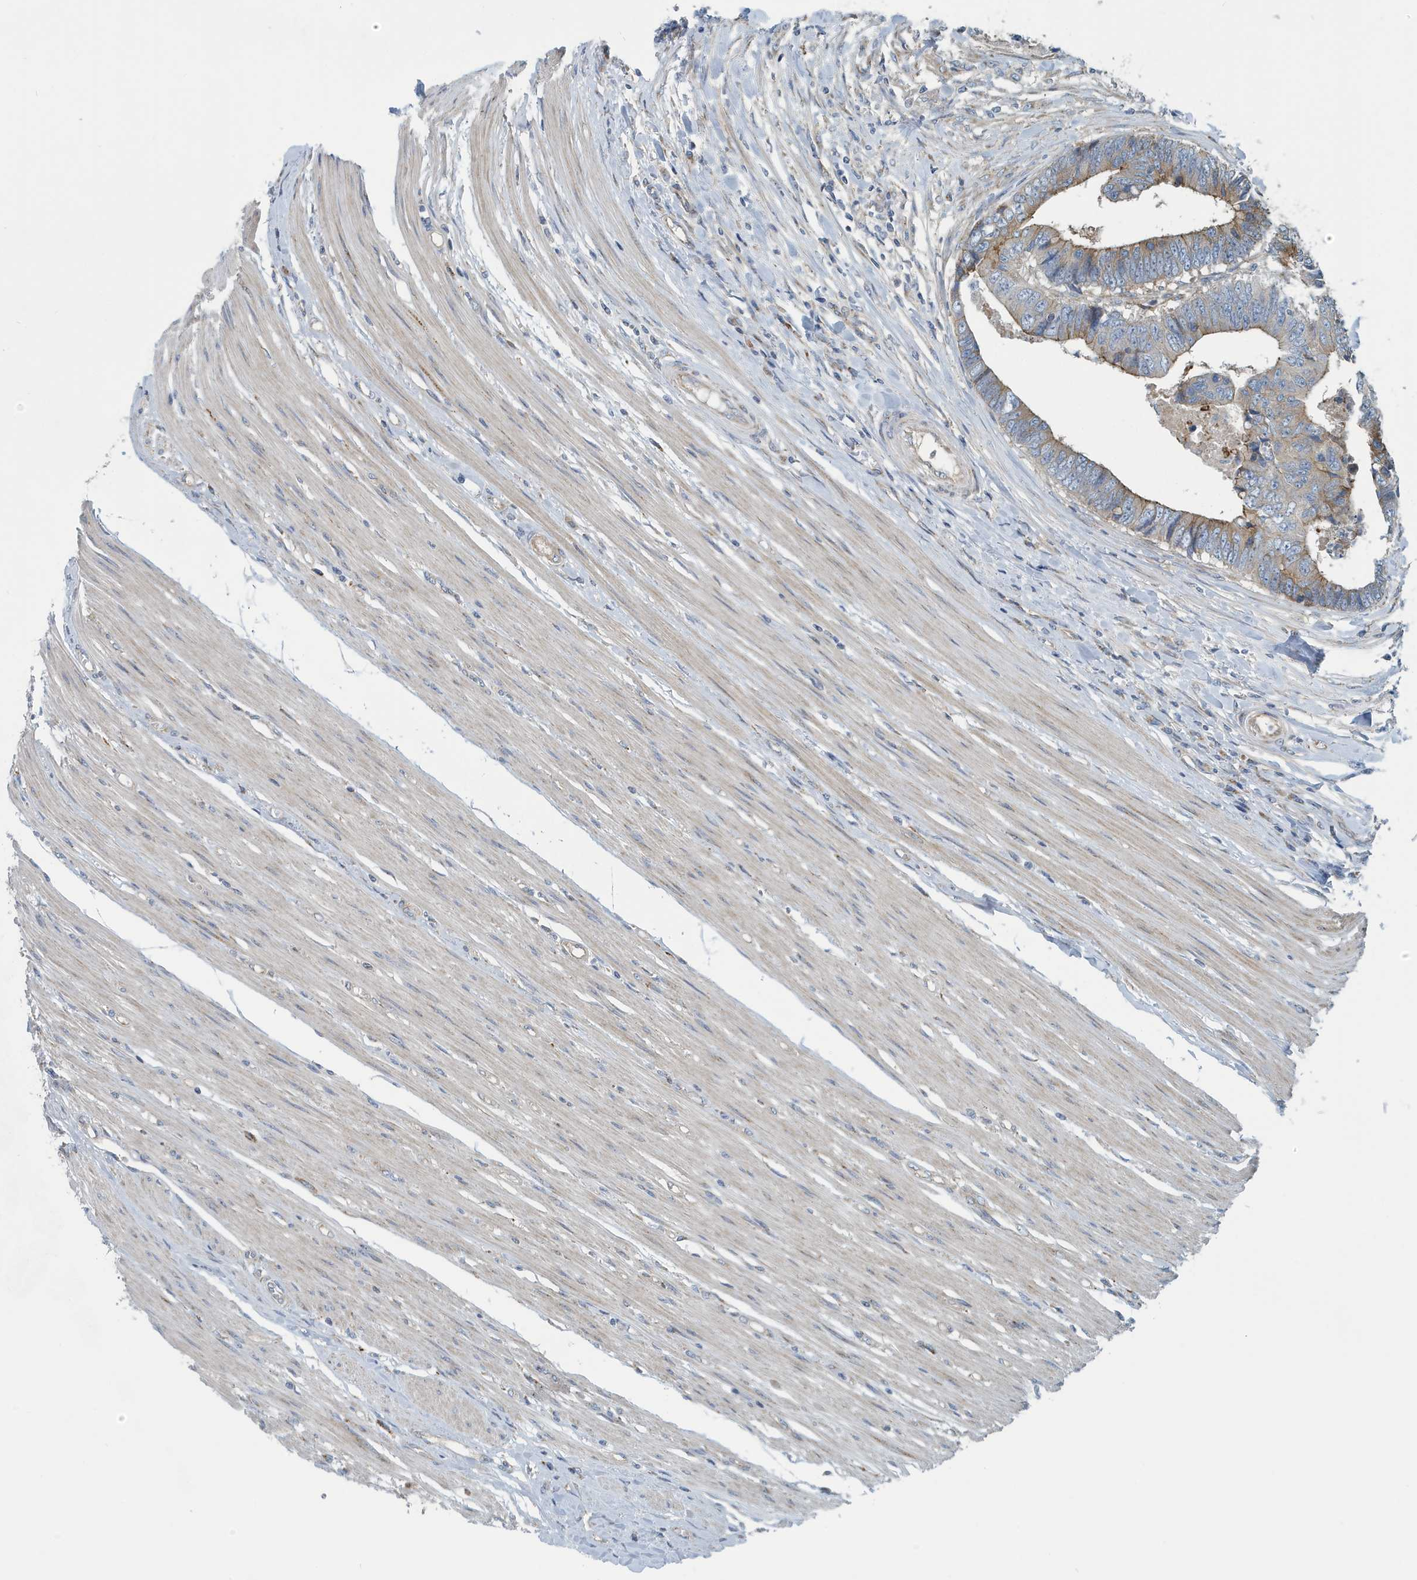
{"staining": {"intensity": "moderate", "quantity": "<25%", "location": "cytoplasmic/membranous"}, "tissue": "colorectal cancer", "cell_type": "Tumor cells", "image_type": "cancer", "snomed": [{"axis": "morphology", "description": "Adenocarcinoma, NOS"}, {"axis": "topography", "description": "Rectum"}], "caption": "The immunohistochemical stain shows moderate cytoplasmic/membranous staining in tumor cells of colorectal adenocarcinoma tissue. (Brightfield microscopy of DAB IHC at high magnification).", "gene": "PPM1M", "patient": {"sex": "male", "age": 84}}